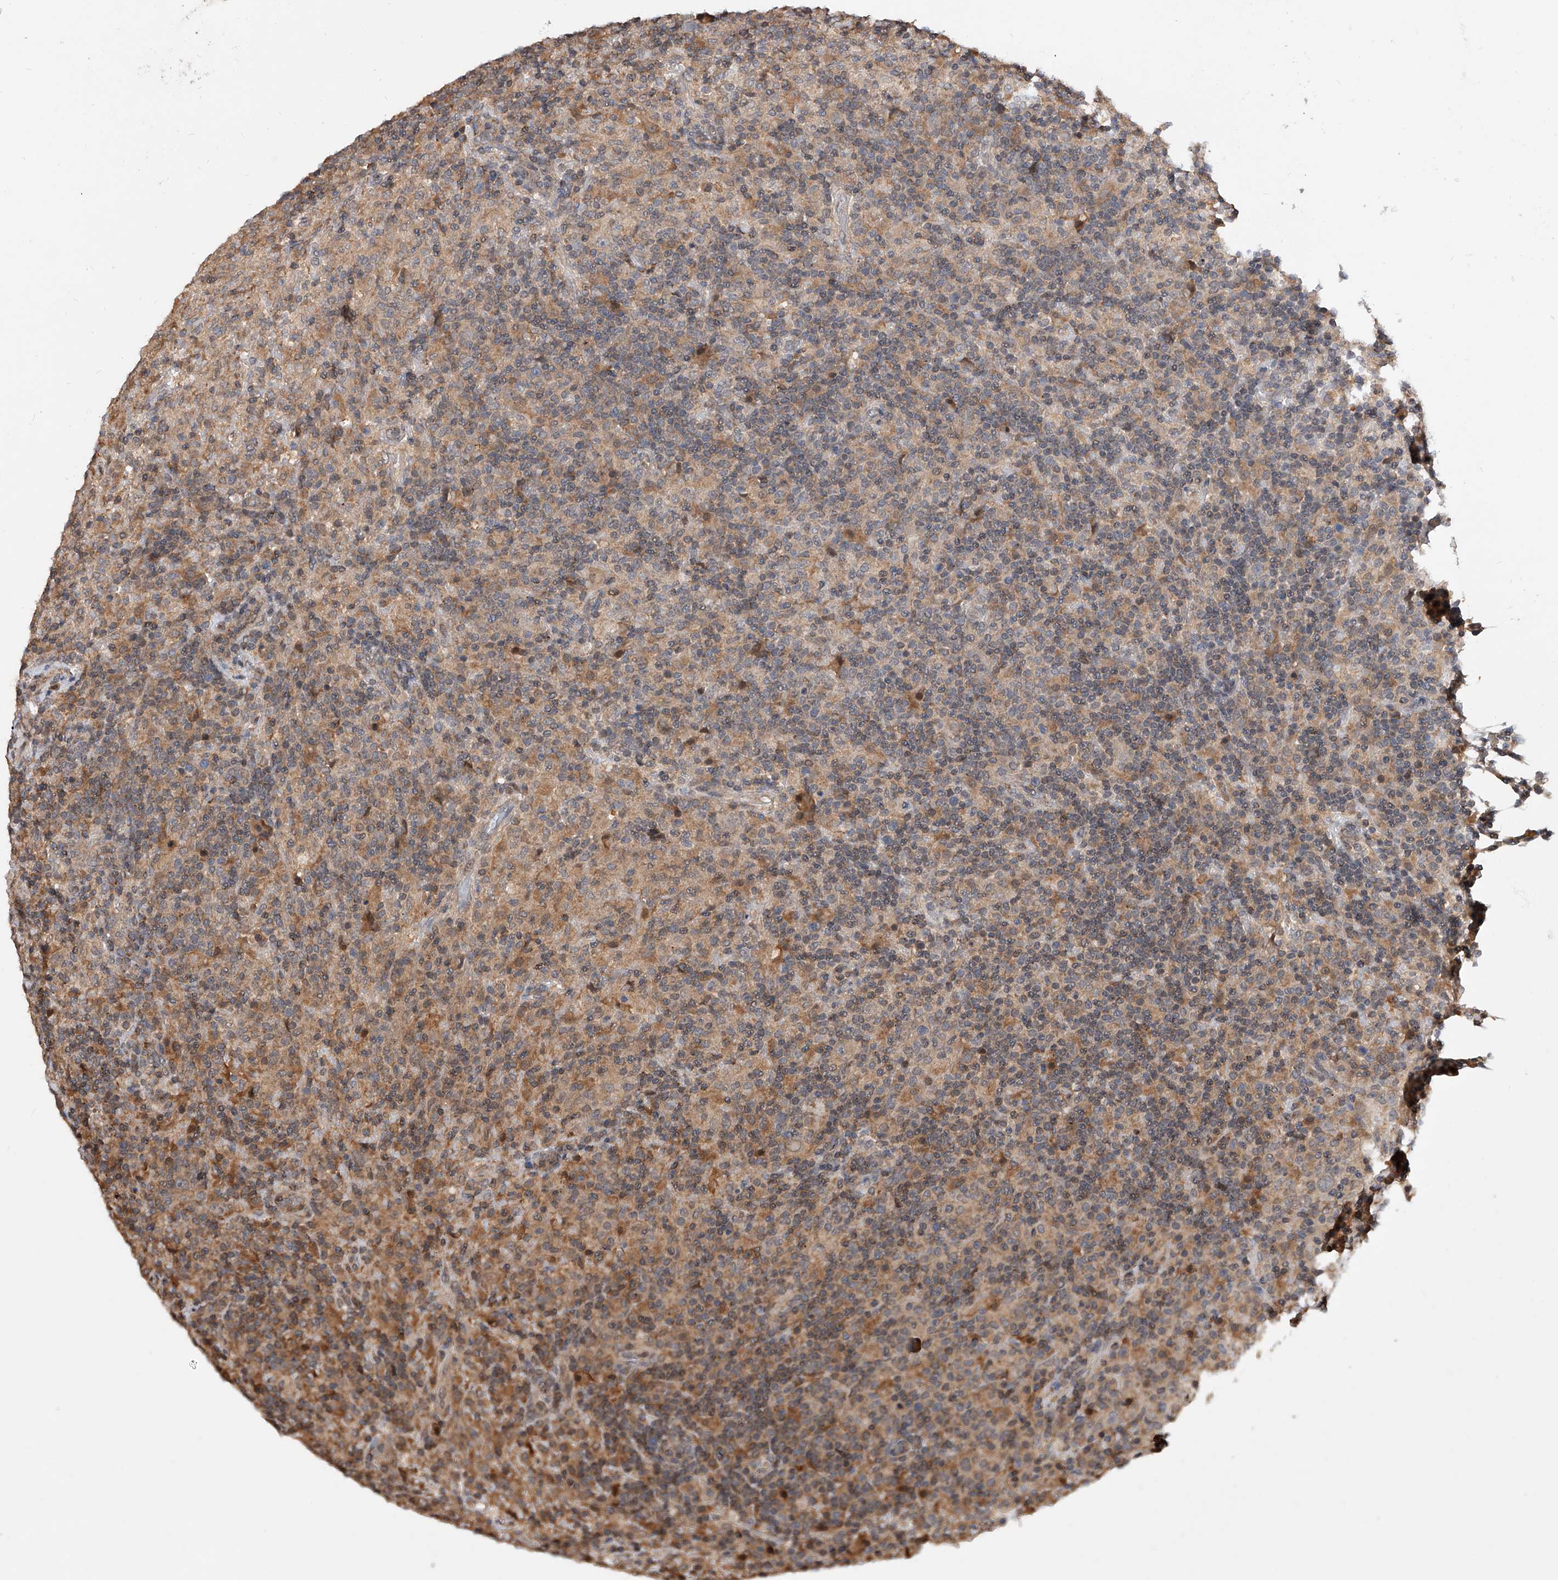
{"staining": {"intensity": "weak", "quantity": "25%-75%", "location": "cytoplasmic/membranous"}, "tissue": "lymphoma", "cell_type": "Tumor cells", "image_type": "cancer", "snomed": [{"axis": "morphology", "description": "Hodgkin's disease, NOS"}, {"axis": "topography", "description": "Lymph node"}], "caption": "Approximately 25%-75% of tumor cells in Hodgkin's disease reveal weak cytoplasmic/membranous protein expression as visualized by brown immunohistochemical staining.", "gene": "GMDS", "patient": {"sex": "male", "age": 70}}